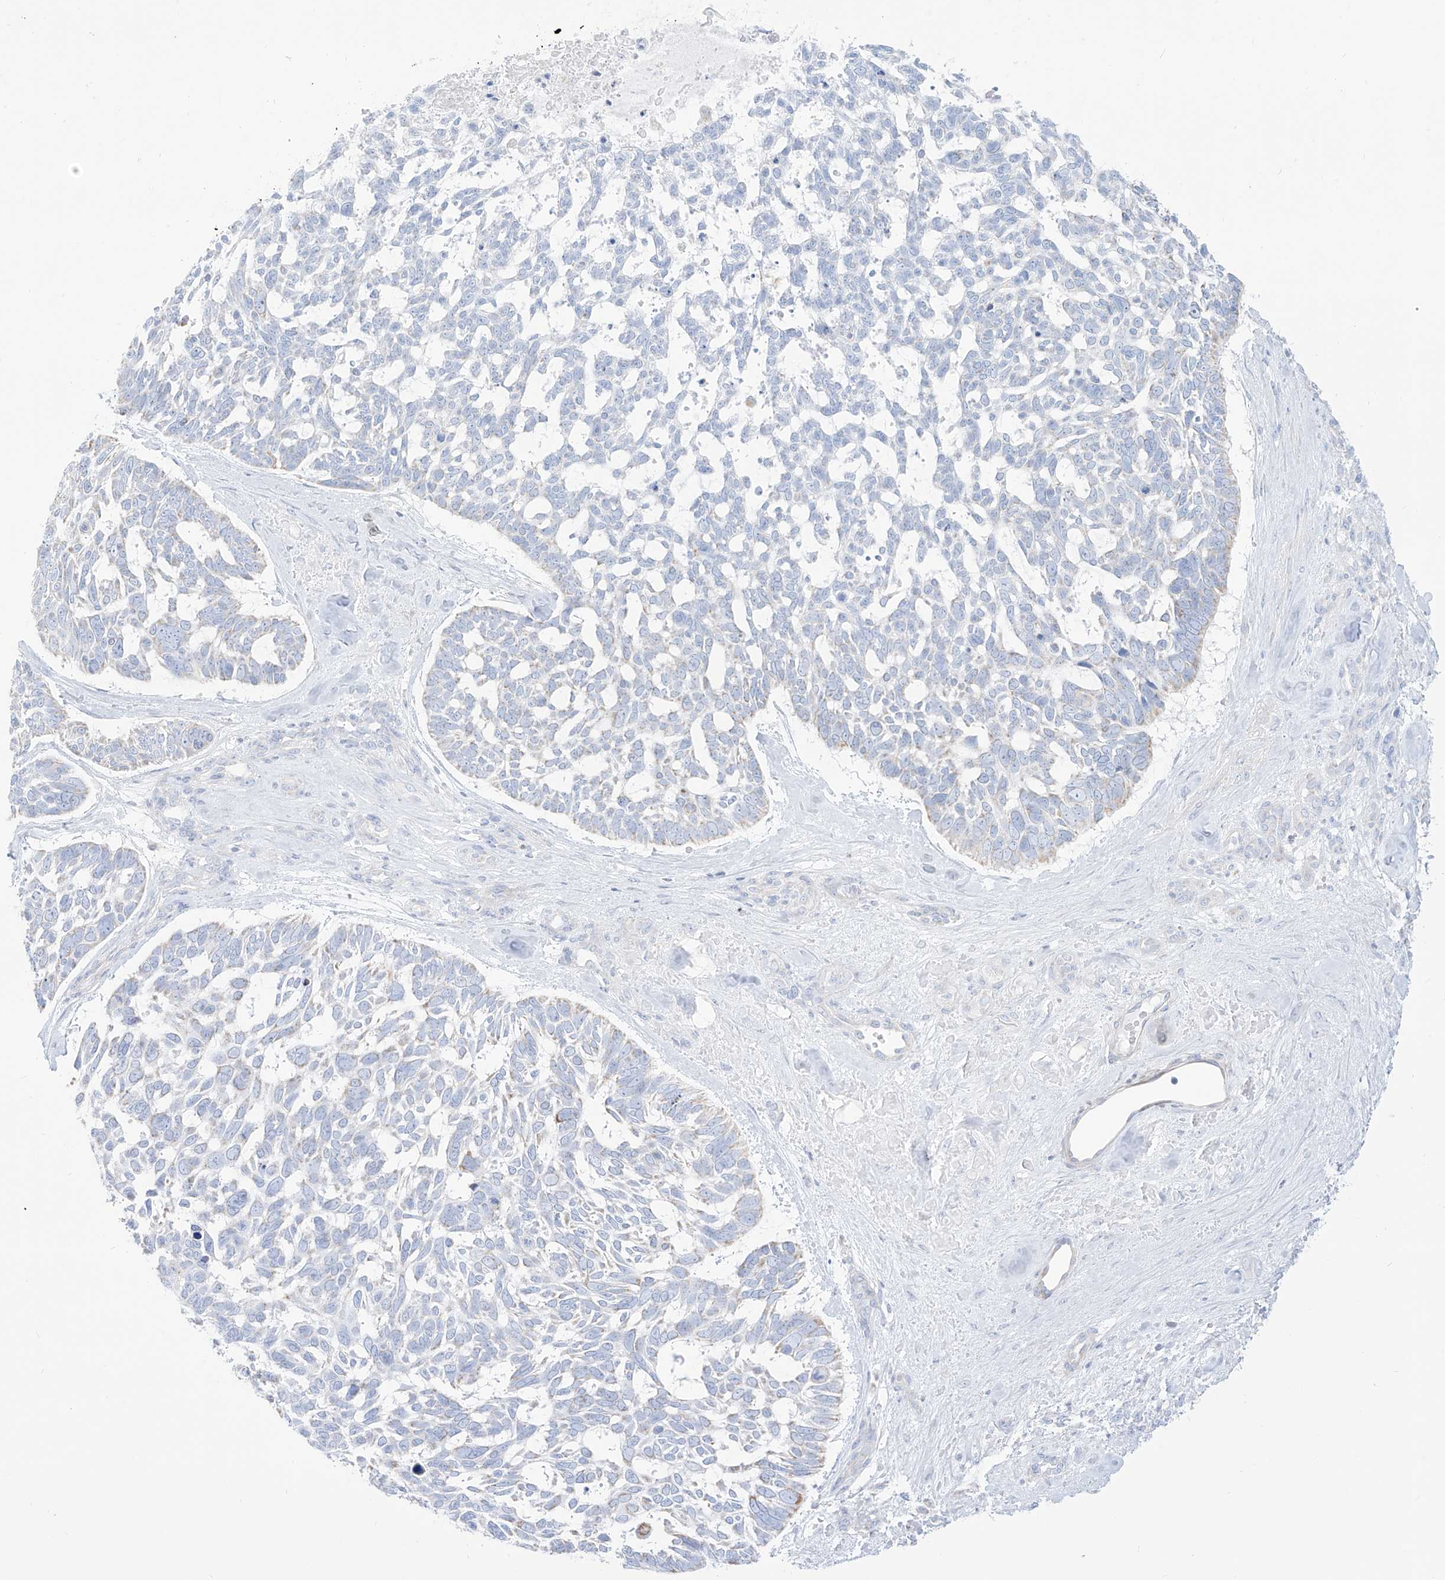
{"staining": {"intensity": "negative", "quantity": "none", "location": "none"}, "tissue": "skin cancer", "cell_type": "Tumor cells", "image_type": "cancer", "snomed": [{"axis": "morphology", "description": "Basal cell carcinoma"}, {"axis": "topography", "description": "Skin"}], "caption": "High magnification brightfield microscopy of skin cancer stained with DAB (brown) and counterstained with hematoxylin (blue): tumor cells show no significant staining.", "gene": "SLC26A3", "patient": {"sex": "male", "age": 88}}